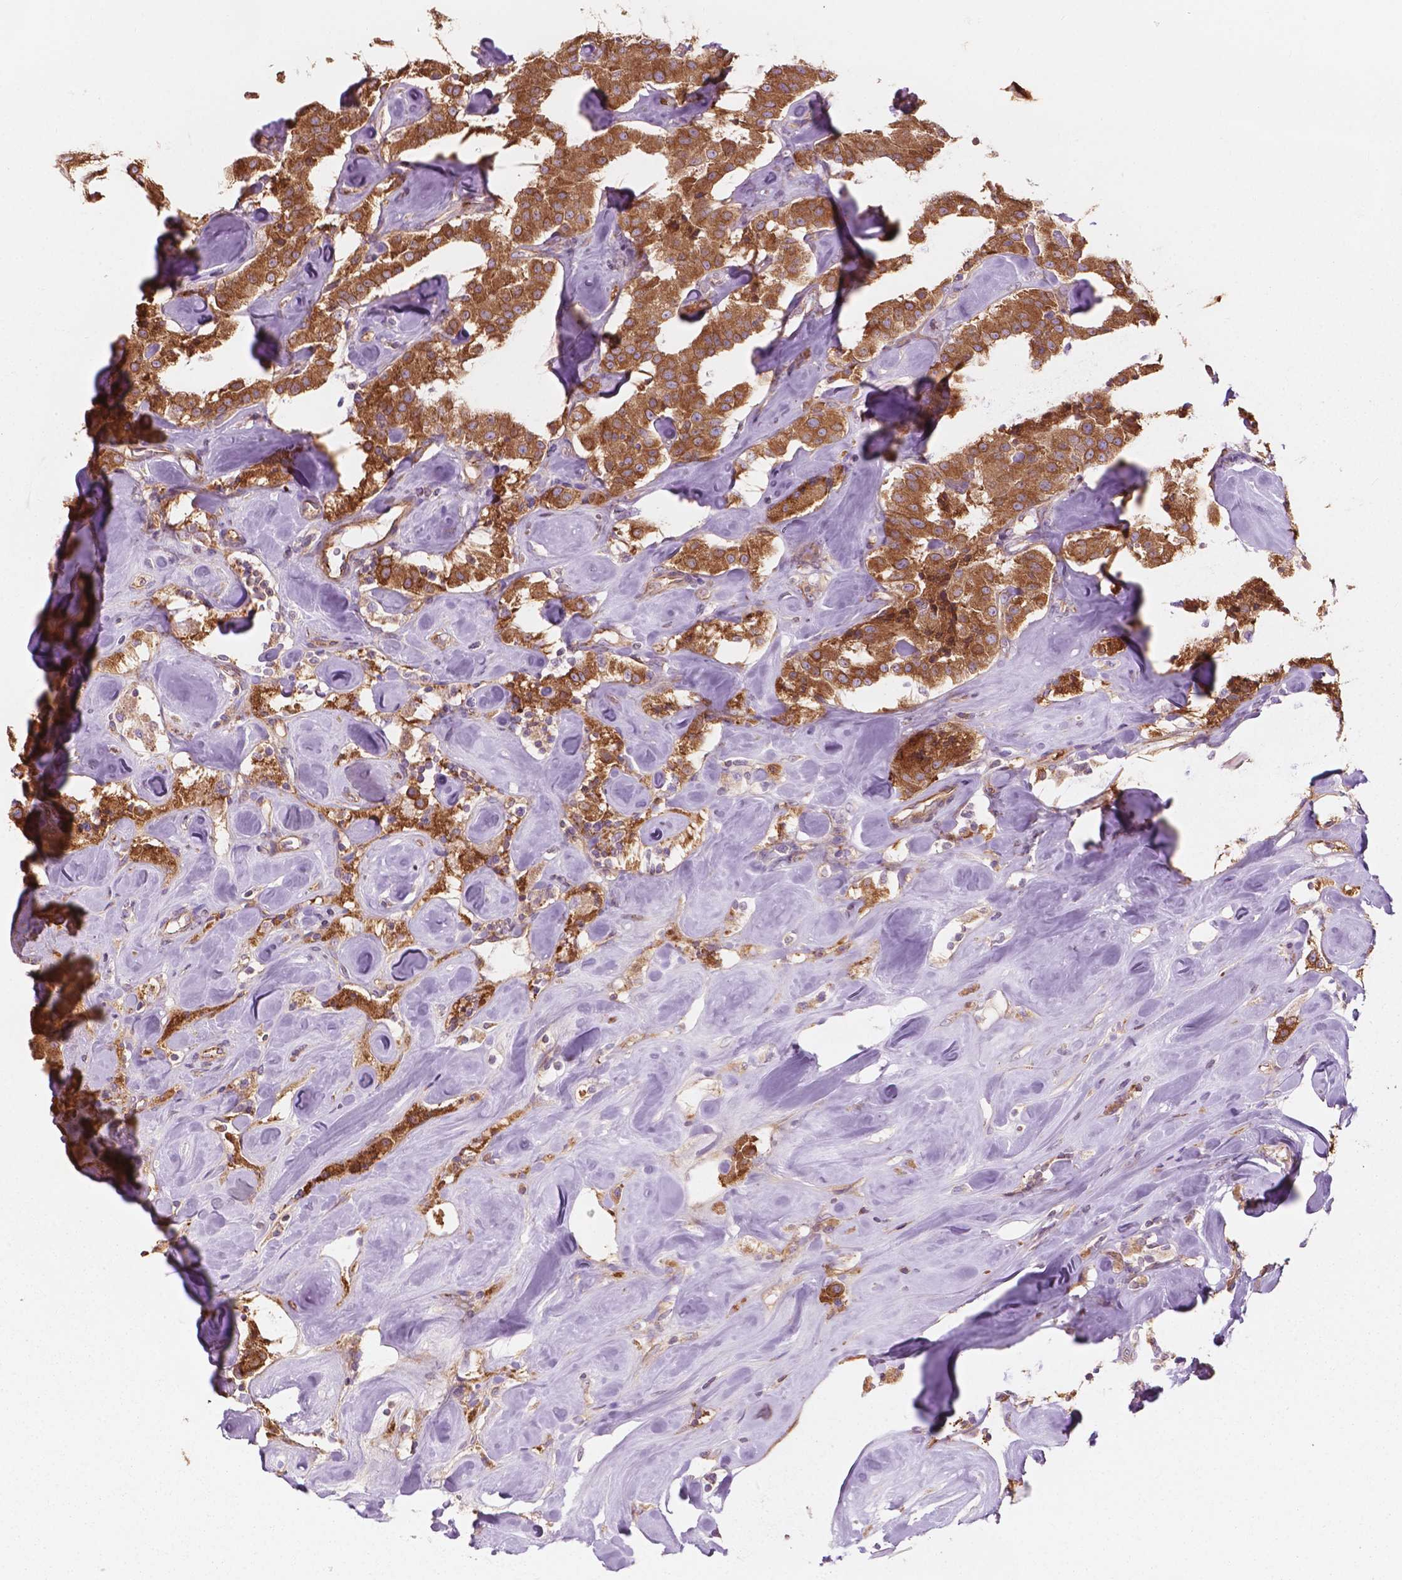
{"staining": {"intensity": "strong", "quantity": ">75%", "location": "cytoplasmic/membranous"}, "tissue": "carcinoid", "cell_type": "Tumor cells", "image_type": "cancer", "snomed": [{"axis": "morphology", "description": "Carcinoid, malignant, NOS"}, {"axis": "topography", "description": "Pancreas"}], "caption": "There is high levels of strong cytoplasmic/membranous staining in tumor cells of carcinoid (malignant), as demonstrated by immunohistochemical staining (brown color).", "gene": "SURF4", "patient": {"sex": "male", "age": 41}}